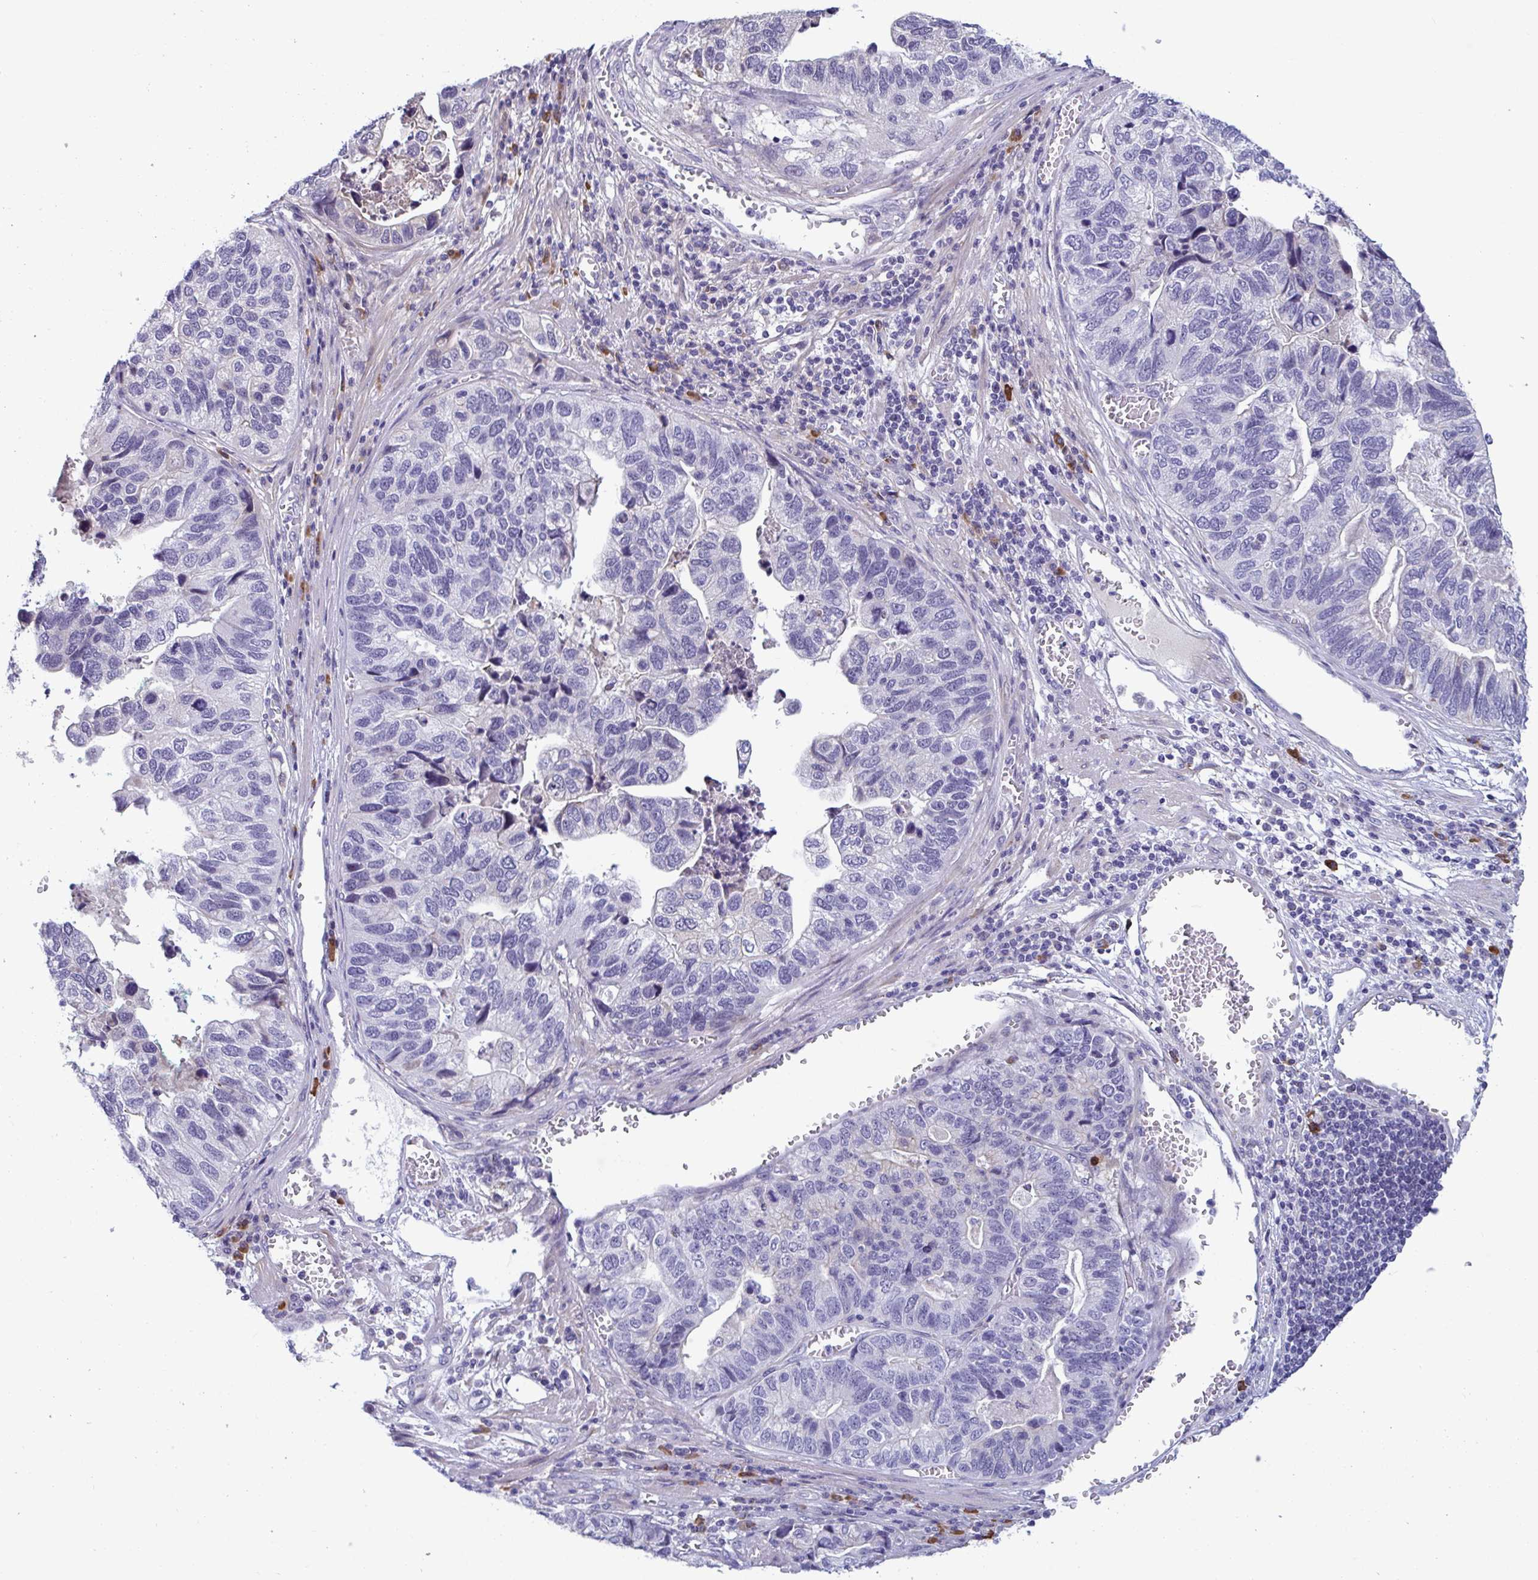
{"staining": {"intensity": "negative", "quantity": "none", "location": "none"}, "tissue": "stomach cancer", "cell_type": "Tumor cells", "image_type": "cancer", "snomed": [{"axis": "morphology", "description": "Adenocarcinoma, NOS"}, {"axis": "topography", "description": "Stomach, upper"}], "caption": "A micrograph of stomach cancer stained for a protein demonstrates no brown staining in tumor cells. (DAB immunohistochemistry (IHC) visualized using brightfield microscopy, high magnification).", "gene": "MS4A14", "patient": {"sex": "female", "age": 67}}